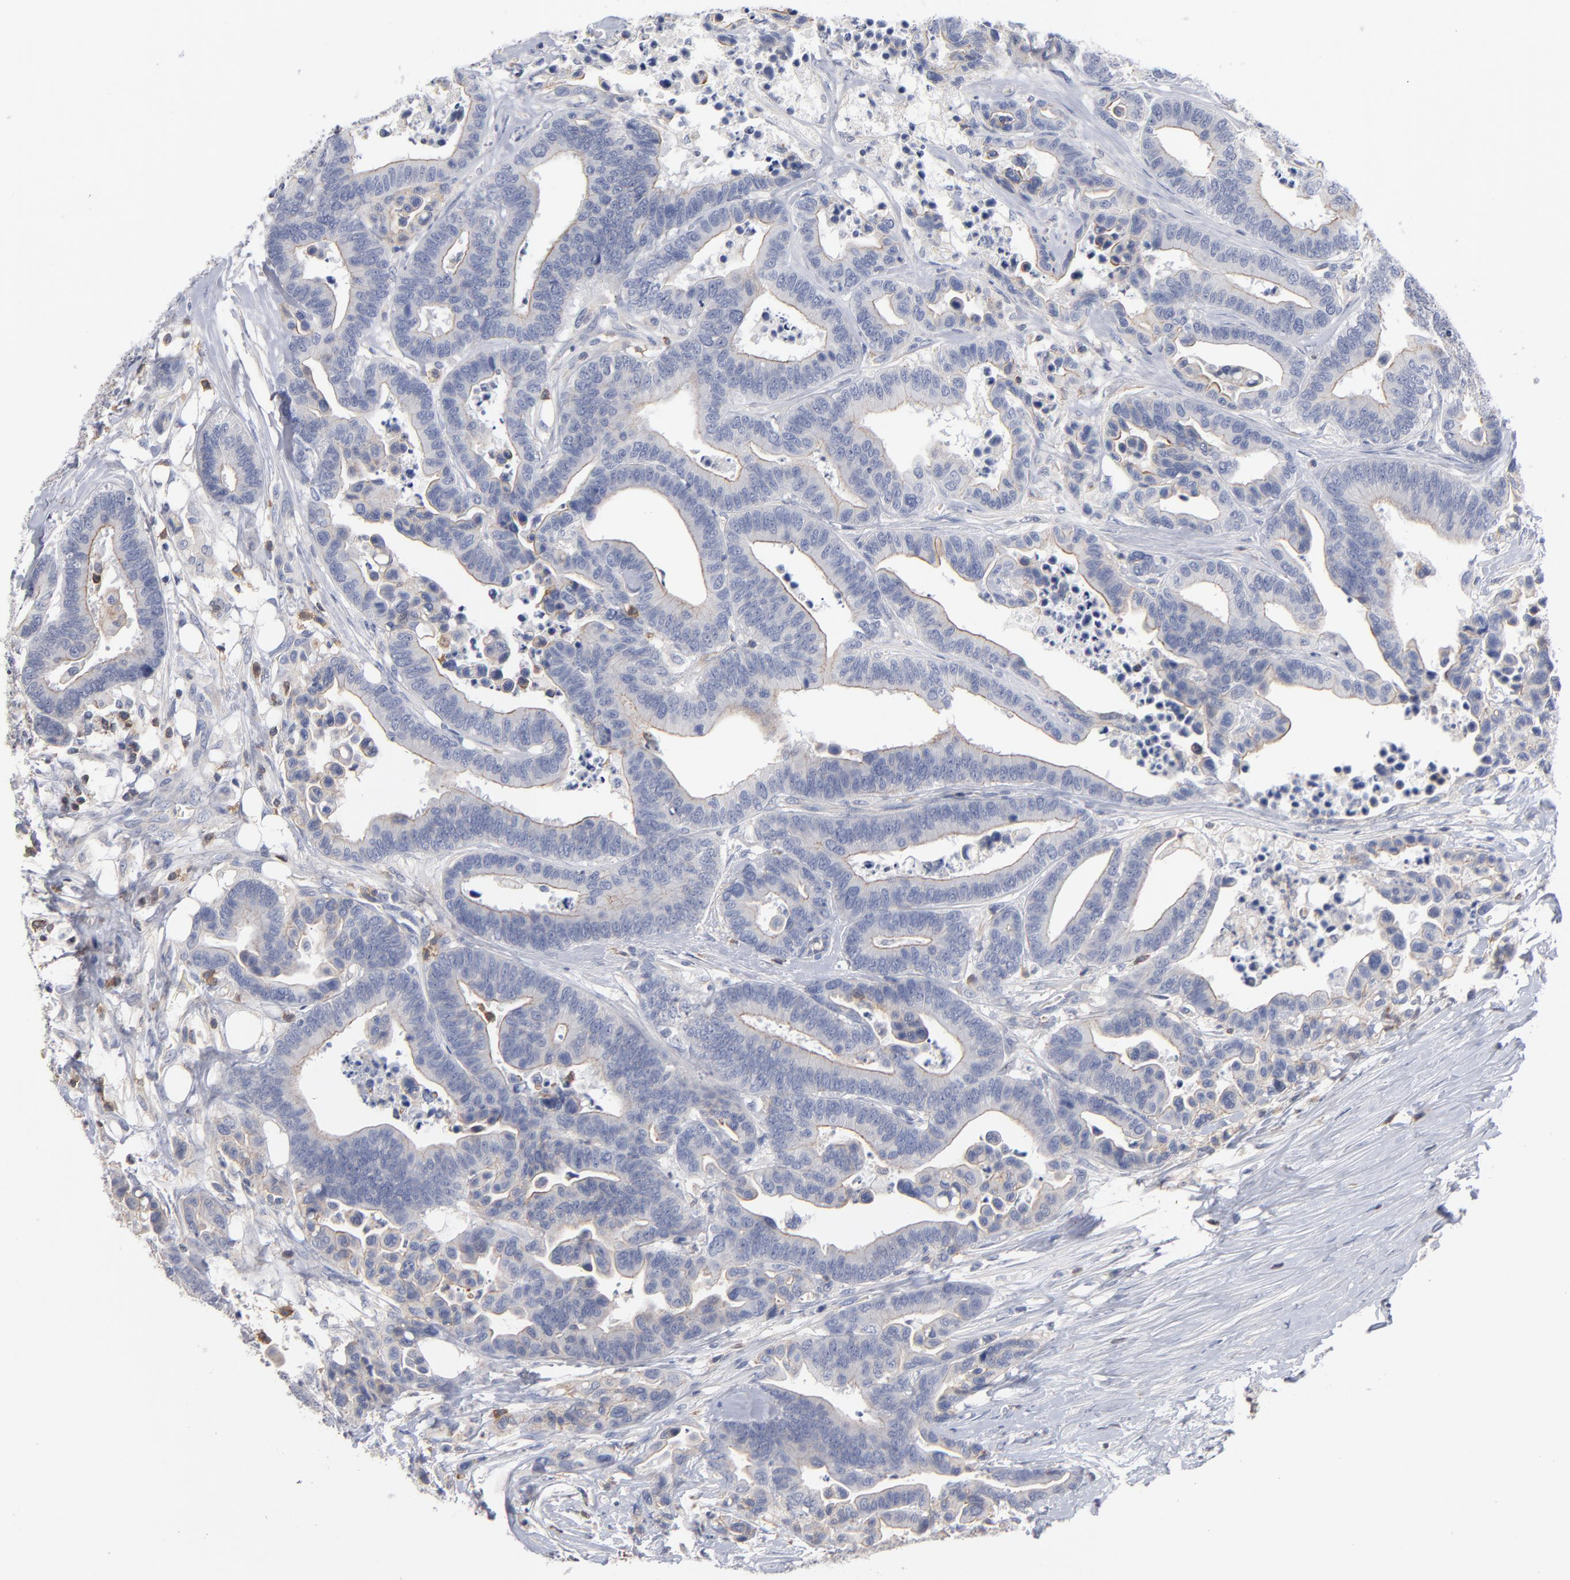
{"staining": {"intensity": "weak", "quantity": ">75%", "location": "cytoplasmic/membranous"}, "tissue": "colorectal cancer", "cell_type": "Tumor cells", "image_type": "cancer", "snomed": [{"axis": "morphology", "description": "Adenocarcinoma, NOS"}, {"axis": "topography", "description": "Colon"}], "caption": "Human adenocarcinoma (colorectal) stained with a brown dye shows weak cytoplasmic/membranous positive expression in approximately >75% of tumor cells.", "gene": "PDLIM2", "patient": {"sex": "male", "age": 82}}